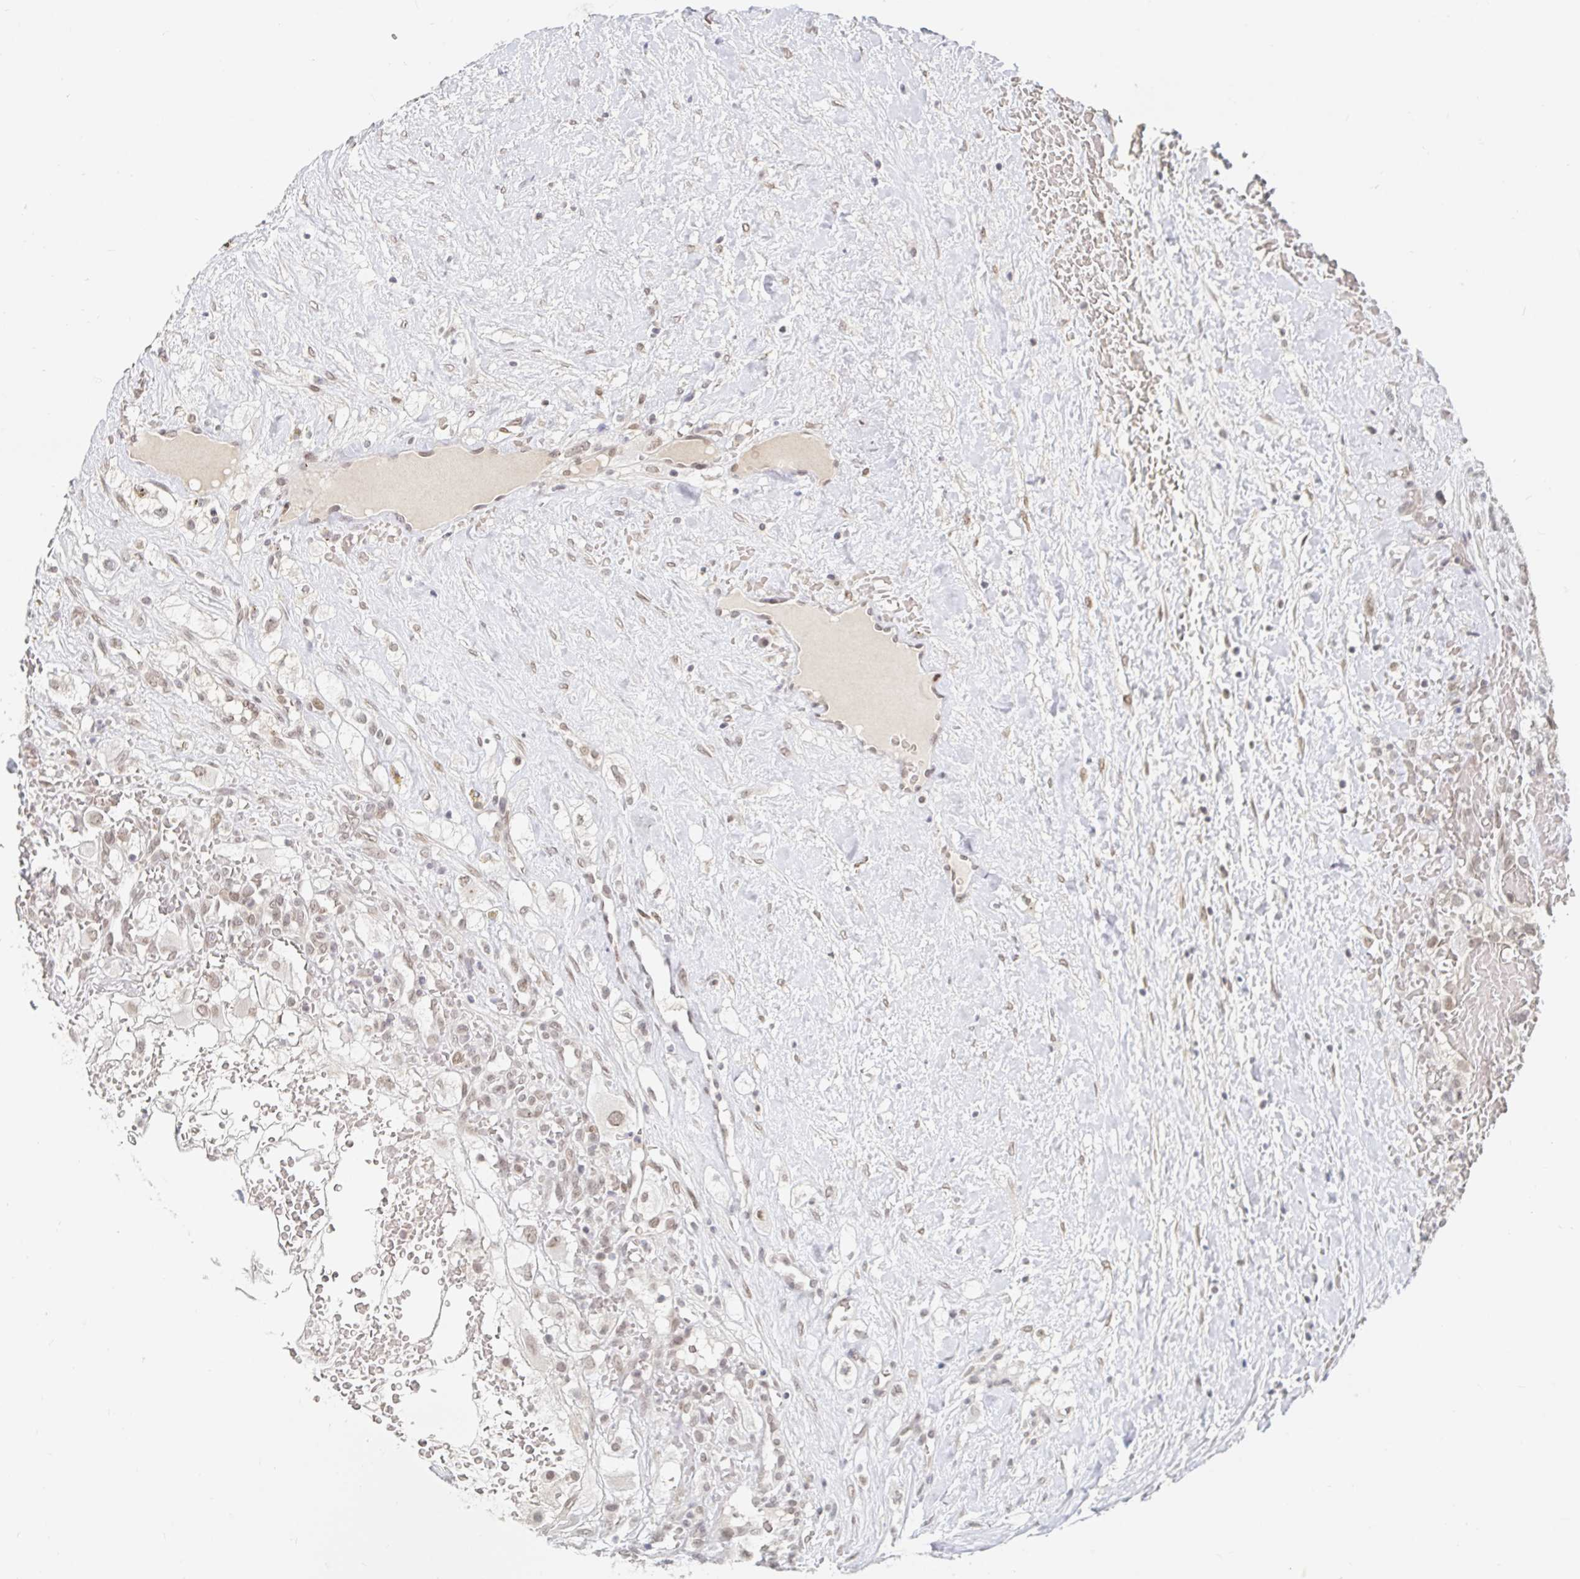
{"staining": {"intensity": "weak", "quantity": ">75%", "location": "nuclear"}, "tissue": "renal cancer", "cell_type": "Tumor cells", "image_type": "cancer", "snomed": [{"axis": "morphology", "description": "Adenocarcinoma, NOS"}, {"axis": "topography", "description": "Kidney"}], "caption": "Immunohistochemistry of renal cancer (adenocarcinoma) exhibits low levels of weak nuclear expression in approximately >75% of tumor cells.", "gene": "CHD2", "patient": {"sex": "male", "age": 59}}